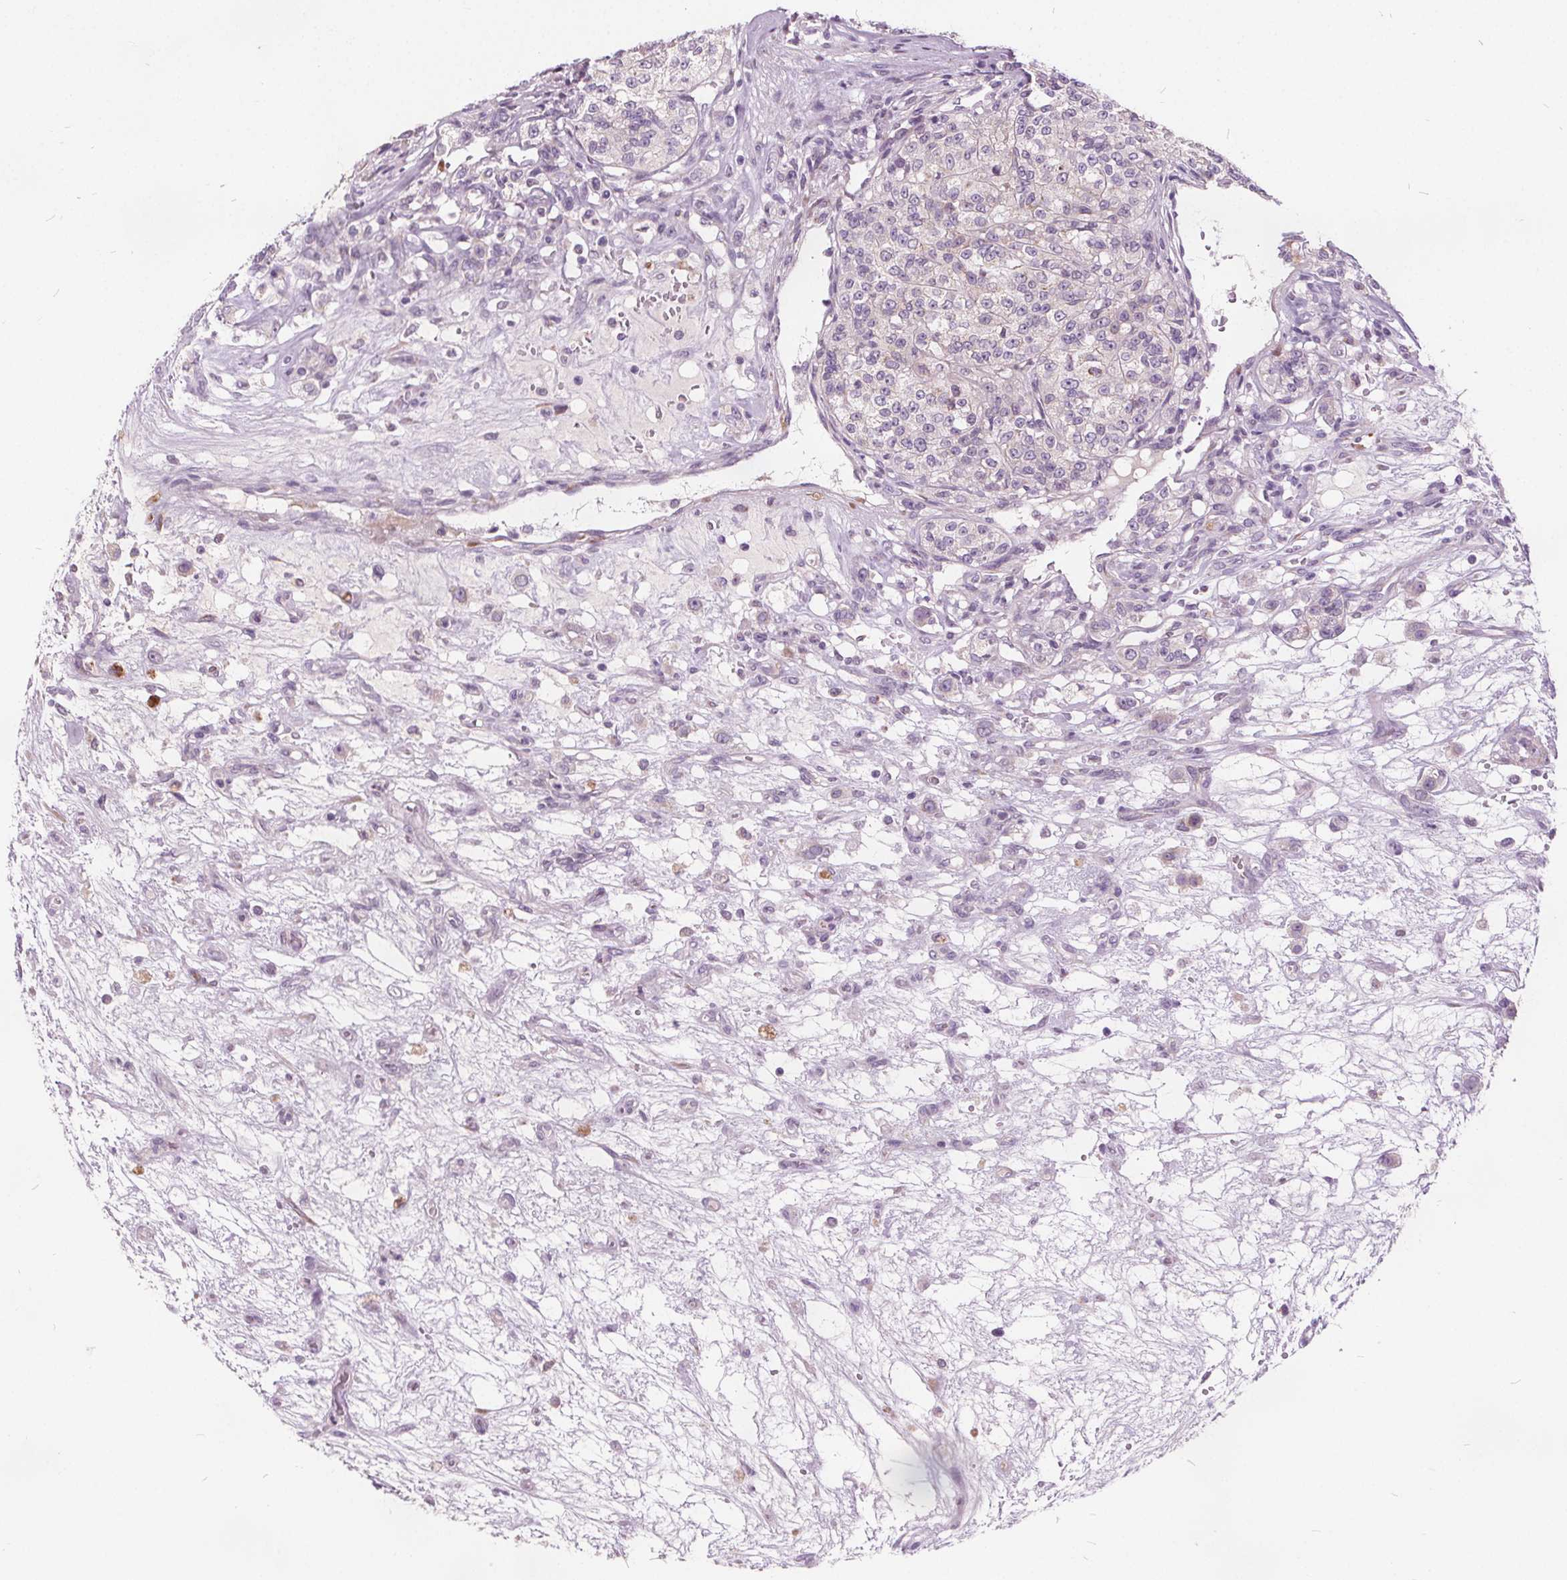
{"staining": {"intensity": "negative", "quantity": "none", "location": "none"}, "tissue": "renal cancer", "cell_type": "Tumor cells", "image_type": "cancer", "snomed": [{"axis": "morphology", "description": "Adenocarcinoma, NOS"}, {"axis": "topography", "description": "Kidney"}], "caption": "An IHC micrograph of renal adenocarcinoma is shown. There is no staining in tumor cells of renal adenocarcinoma.", "gene": "ACOX2", "patient": {"sex": "female", "age": 63}}